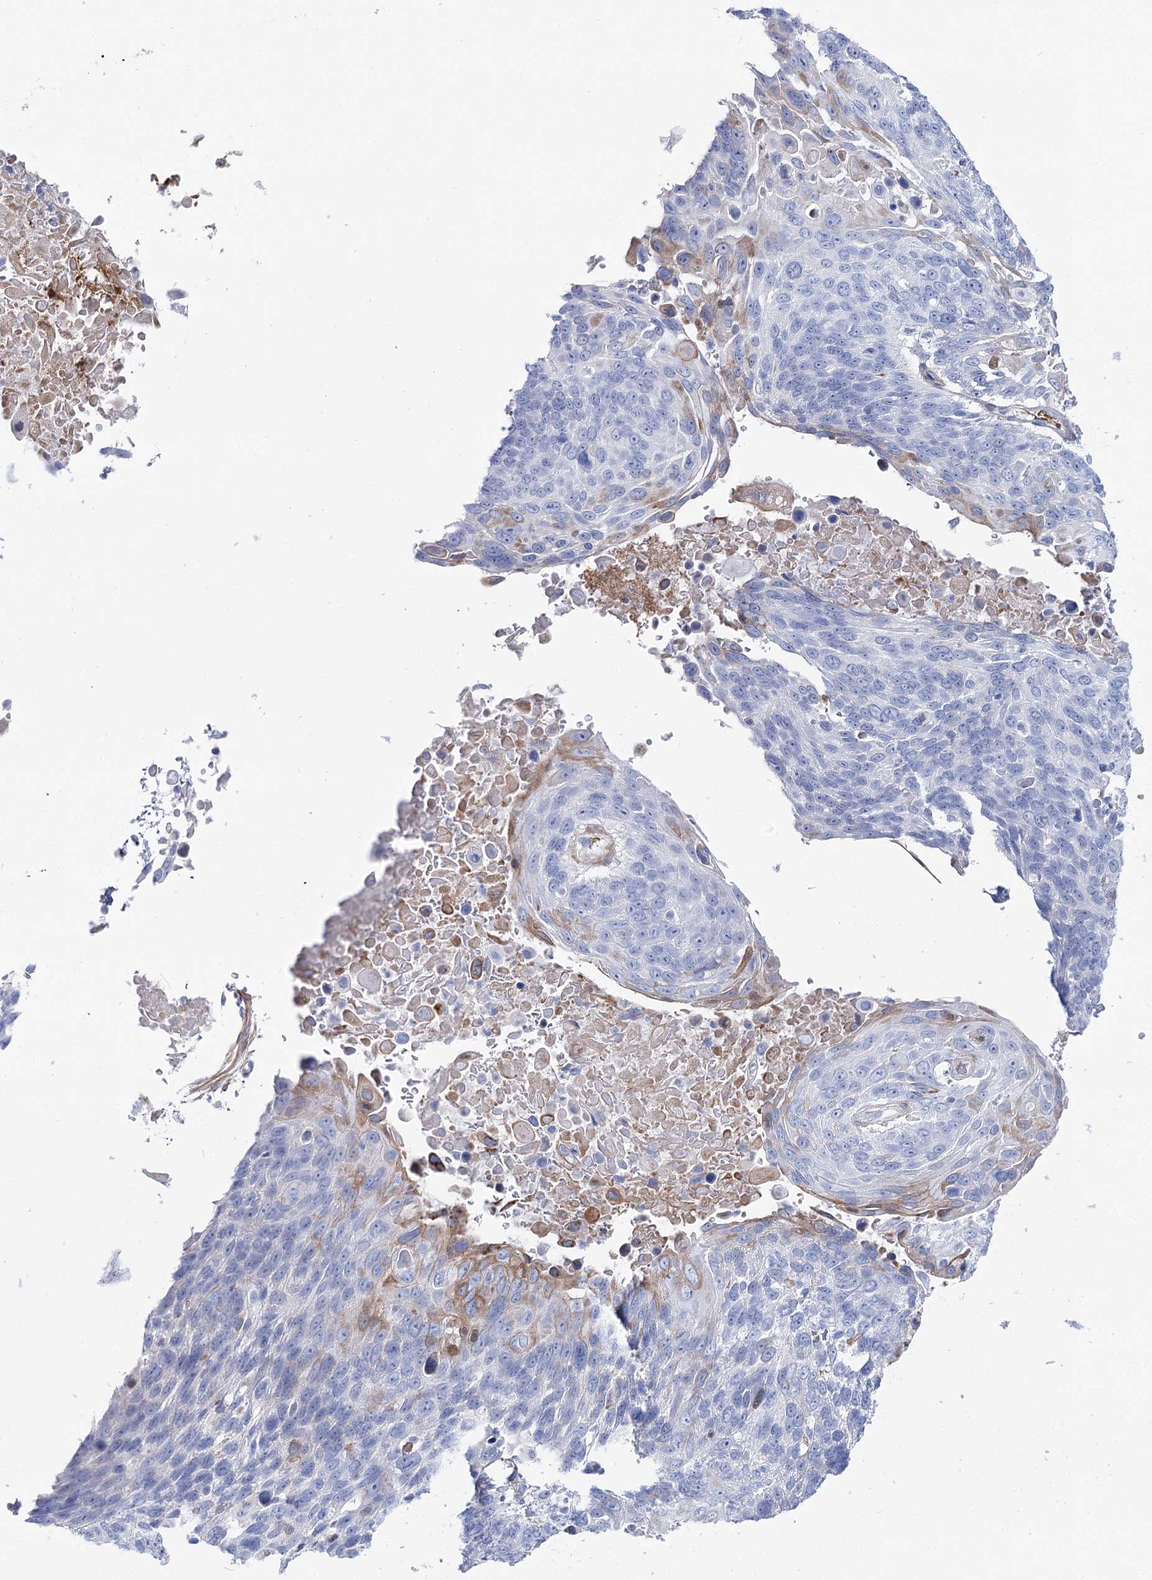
{"staining": {"intensity": "negative", "quantity": "none", "location": "none"}, "tissue": "lung cancer", "cell_type": "Tumor cells", "image_type": "cancer", "snomed": [{"axis": "morphology", "description": "Squamous cell carcinoma, NOS"}, {"axis": "topography", "description": "Lung"}], "caption": "Human lung squamous cell carcinoma stained for a protein using immunohistochemistry reveals no expression in tumor cells.", "gene": "ANKRD23", "patient": {"sex": "male", "age": 66}}